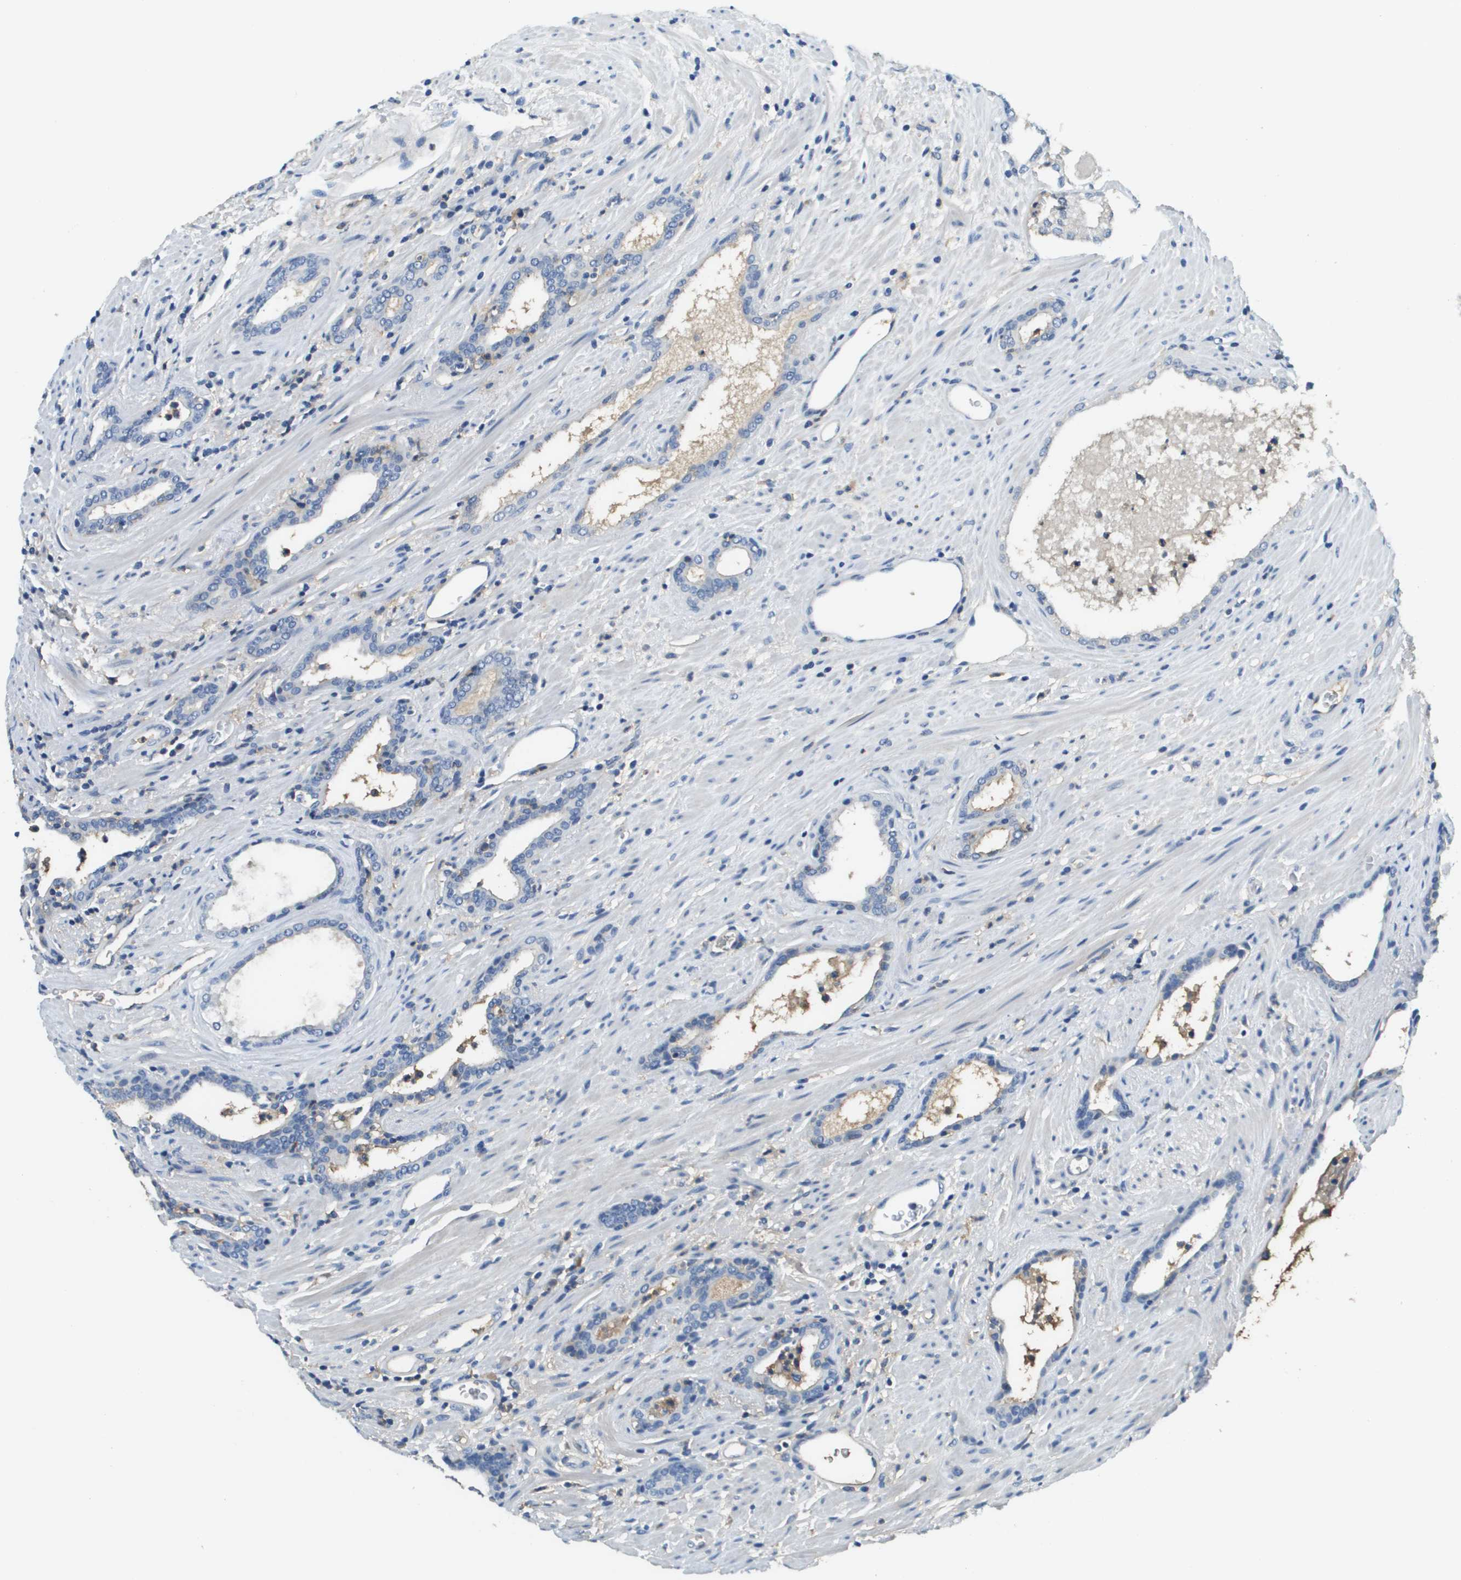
{"staining": {"intensity": "negative", "quantity": "none", "location": "none"}, "tissue": "prostate cancer", "cell_type": "Tumor cells", "image_type": "cancer", "snomed": [{"axis": "morphology", "description": "Adenocarcinoma, High grade"}, {"axis": "topography", "description": "Prostate"}], "caption": "Protein analysis of adenocarcinoma (high-grade) (prostate) reveals no significant positivity in tumor cells. (DAB (3,3'-diaminobenzidine) immunohistochemistry with hematoxylin counter stain).", "gene": "SLC16A3", "patient": {"sex": "male", "age": 71}}